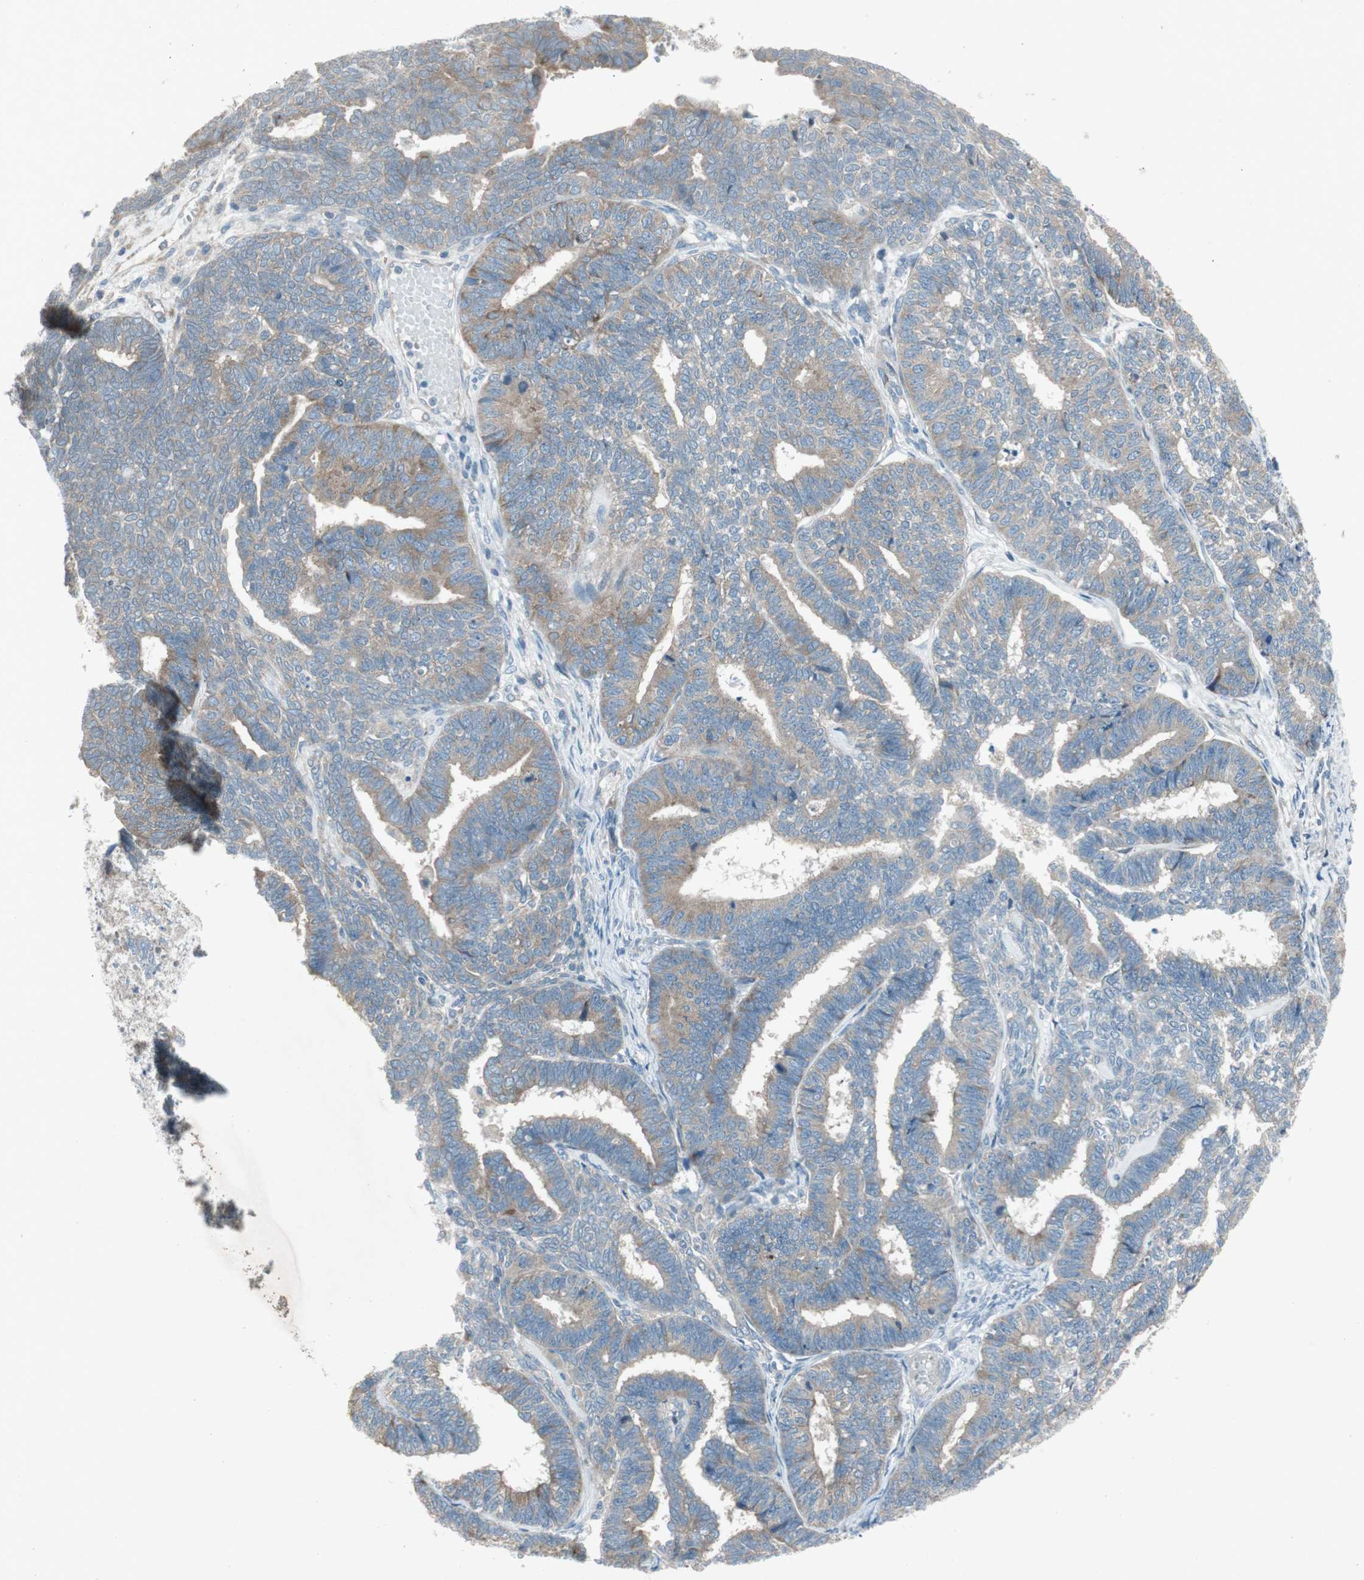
{"staining": {"intensity": "weak", "quantity": ">75%", "location": "cytoplasmic/membranous"}, "tissue": "endometrial cancer", "cell_type": "Tumor cells", "image_type": "cancer", "snomed": [{"axis": "morphology", "description": "Adenocarcinoma, NOS"}, {"axis": "topography", "description": "Endometrium"}], "caption": "IHC image of neoplastic tissue: endometrial cancer (adenocarcinoma) stained using immunohistochemistry exhibits low levels of weak protein expression localized specifically in the cytoplasmic/membranous of tumor cells, appearing as a cytoplasmic/membranous brown color.", "gene": "PANK2", "patient": {"sex": "female", "age": 70}}